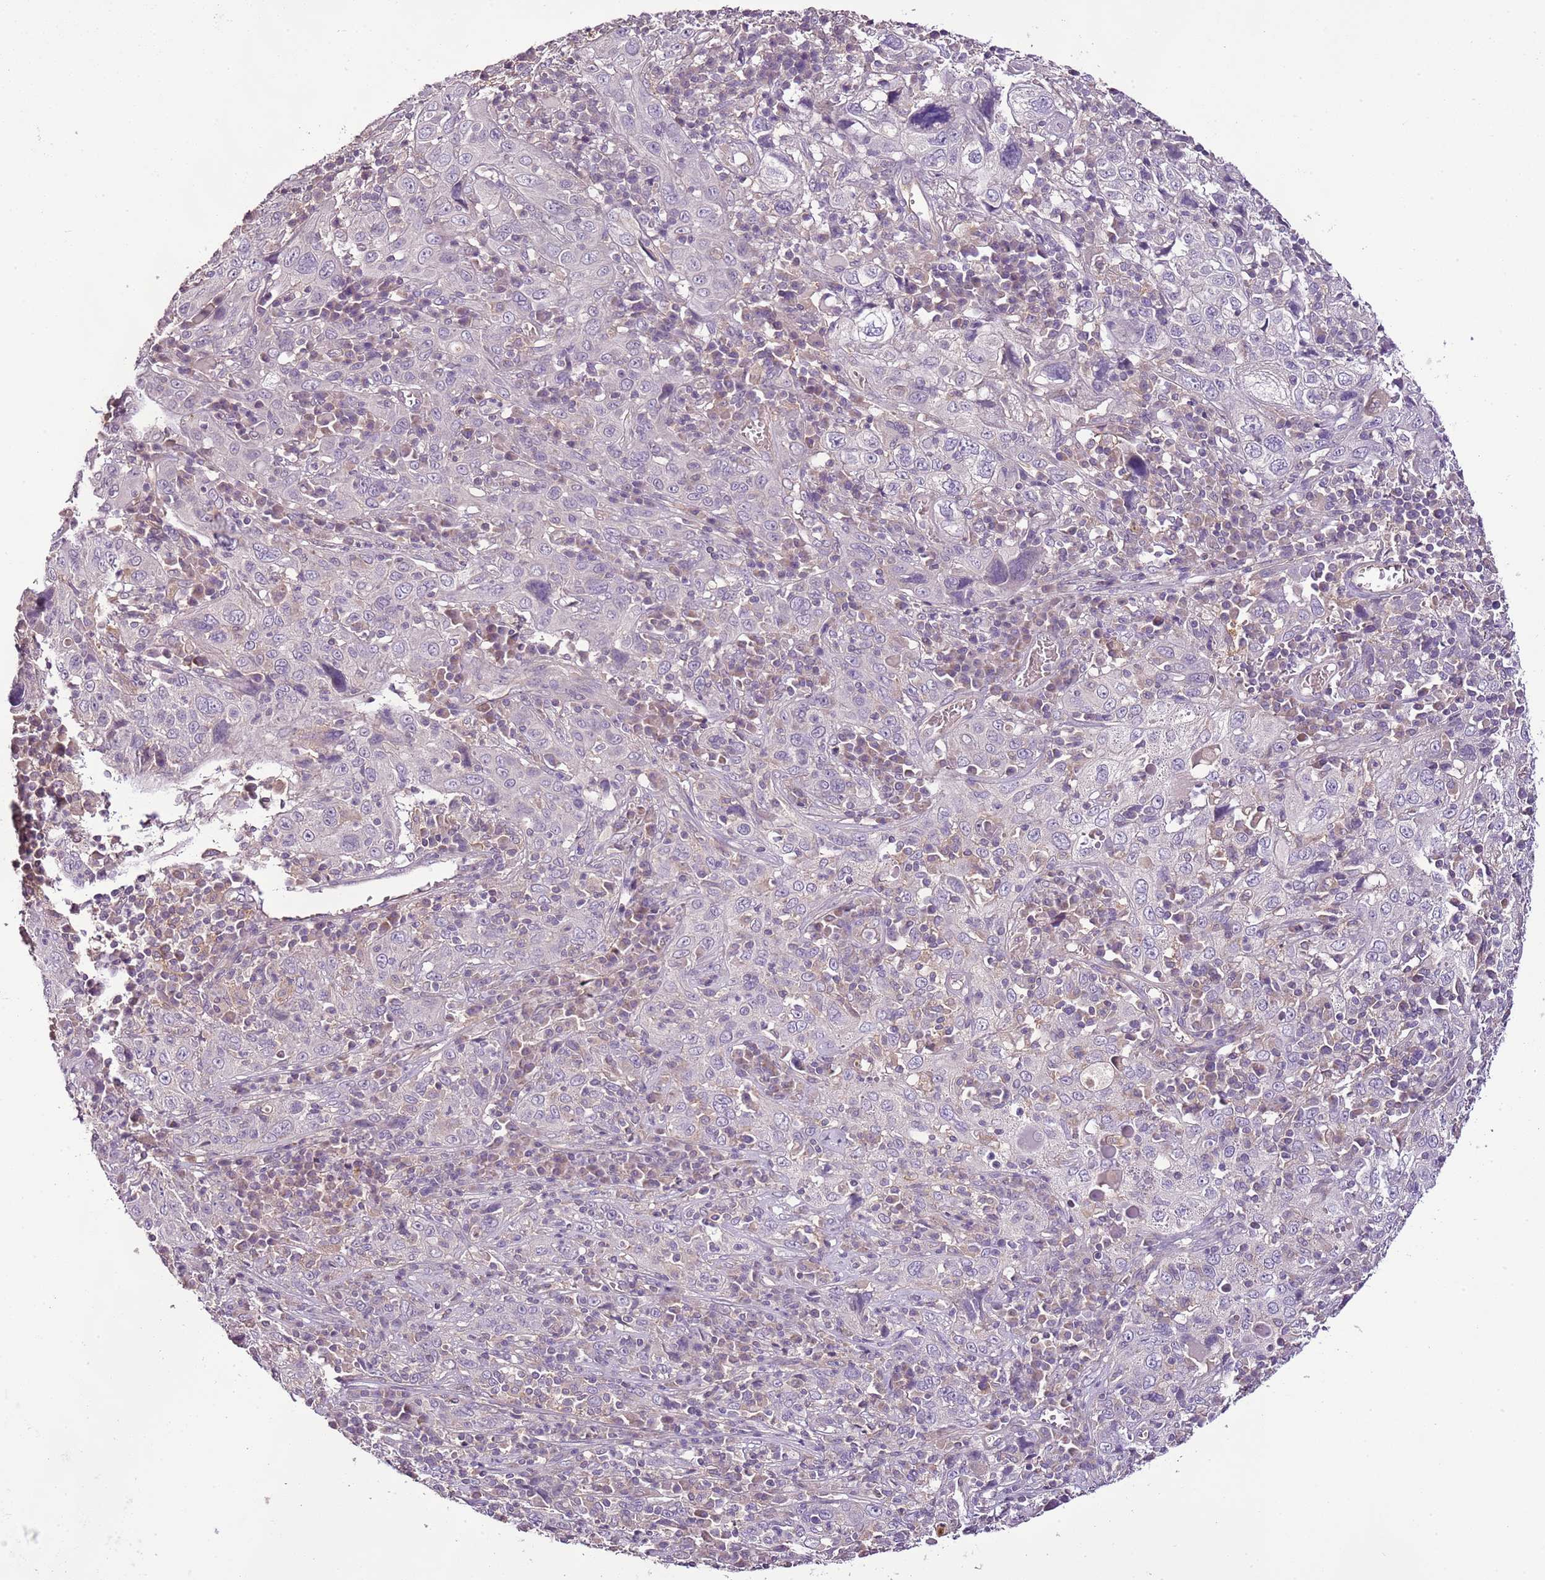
{"staining": {"intensity": "negative", "quantity": "none", "location": "none"}, "tissue": "cervical cancer", "cell_type": "Tumor cells", "image_type": "cancer", "snomed": [{"axis": "morphology", "description": "Squamous cell carcinoma, NOS"}, {"axis": "topography", "description": "Cervix"}], "caption": "Protein analysis of squamous cell carcinoma (cervical) reveals no significant staining in tumor cells.", "gene": "CMKLR1", "patient": {"sex": "female", "age": 46}}